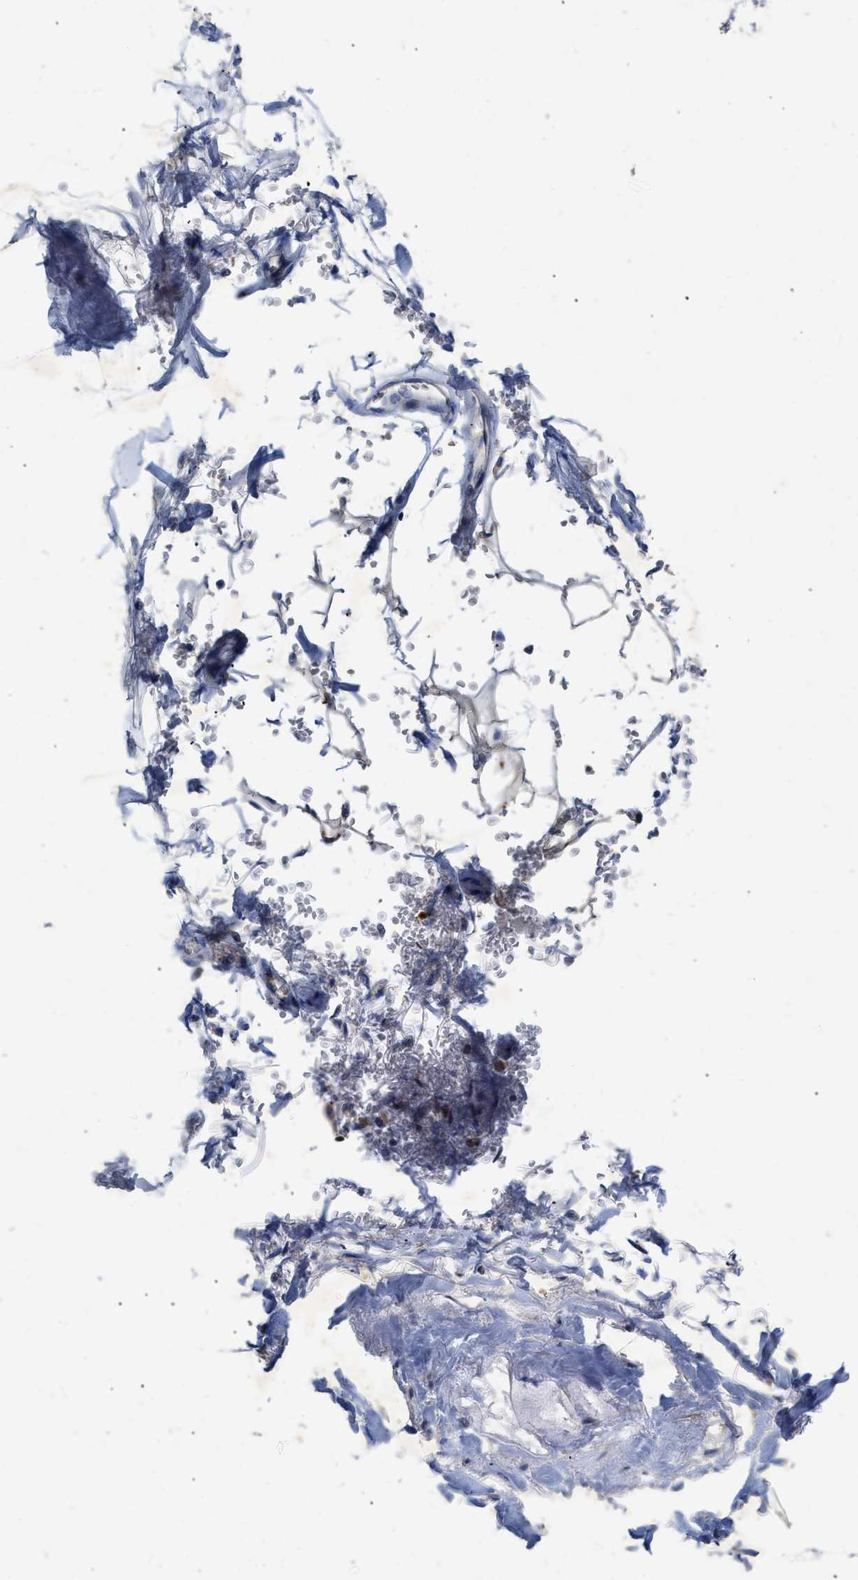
{"staining": {"intensity": "negative", "quantity": "none", "location": "none"}, "tissue": "adipose tissue", "cell_type": "Adipocytes", "image_type": "normal", "snomed": [{"axis": "morphology", "description": "Normal tissue, NOS"}, {"axis": "topography", "description": "Cartilage tissue"}, {"axis": "topography", "description": "Lung"}], "caption": "An immunohistochemistry (IHC) histopathology image of benign adipose tissue is shown. There is no staining in adipocytes of adipose tissue.", "gene": "TMEM131", "patient": {"sex": "female", "age": 77}}